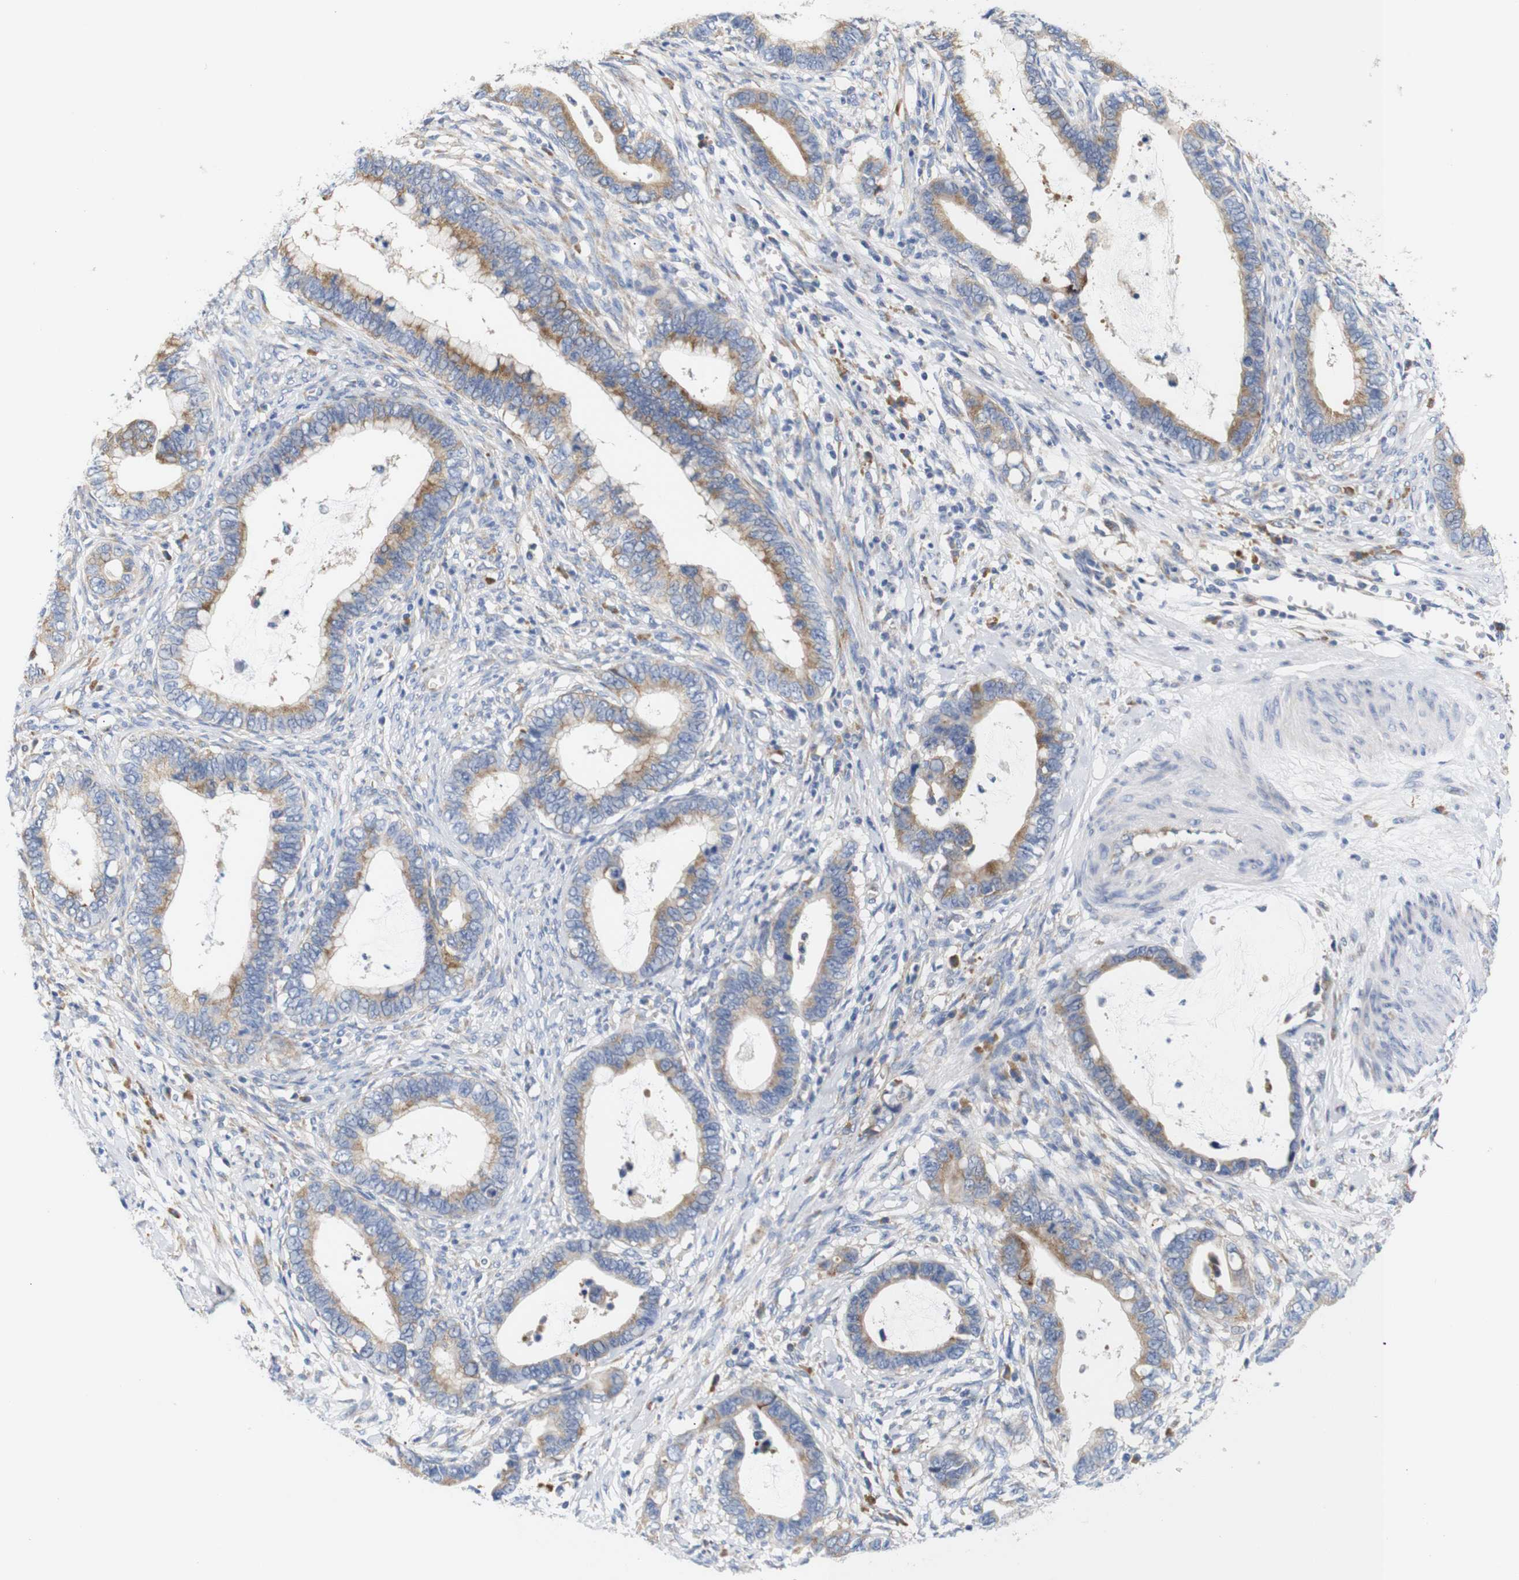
{"staining": {"intensity": "moderate", "quantity": ">75%", "location": "cytoplasmic/membranous"}, "tissue": "cervical cancer", "cell_type": "Tumor cells", "image_type": "cancer", "snomed": [{"axis": "morphology", "description": "Adenocarcinoma, NOS"}, {"axis": "topography", "description": "Cervix"}], "caption": "Moderate cytoplasmic/membranous positivity for a protein is present in about >75% of tumor cells of cervical adenocarcinoma using immunohistochemistry (IHC).", "gene": "TRIM5", "patient": {"sex": "female", "age": 44}}